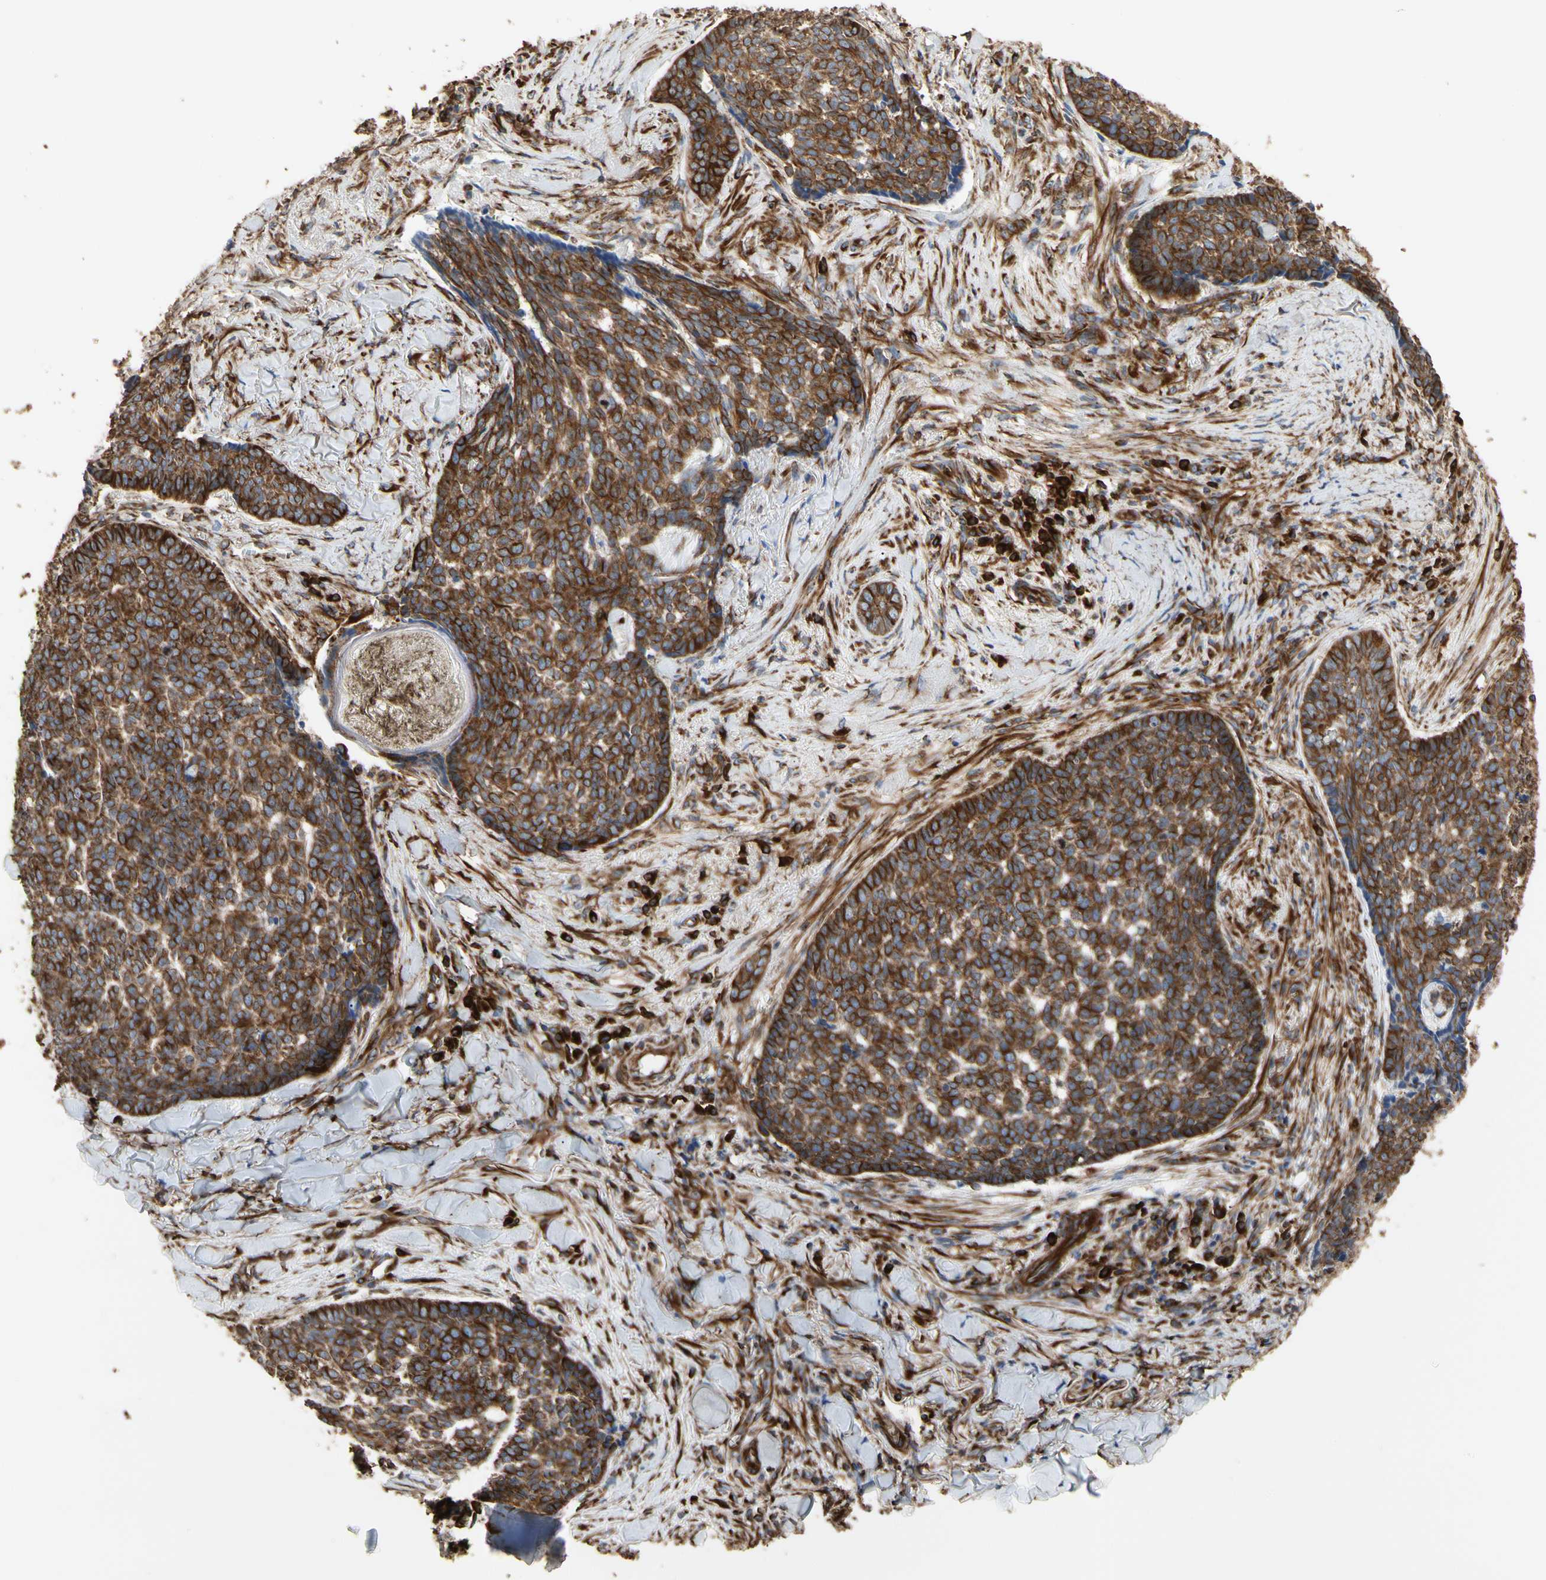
{"staining": {"intensity": "moderate", "quantity": "<25%", "location": "cytoplasmic/membranous"}, "tissue": "skin cancer", "cell_type": "Tumor cells", "image_type": "cancer", "snomed": [{"axis": "morphology", "description": "Basal cell carcinoma"}, {"axis": "topography", "description": "Skin"}], "caption": "Protein analysis of skin cancer tissue demonstrates moderate cytoplasmic/membranous staining in about <25% of tumor cells. (IHC, brightfield microscopy, high magnification).", "gene": "TUBA1A", "patient": {"sex": "male", "age": 84}}